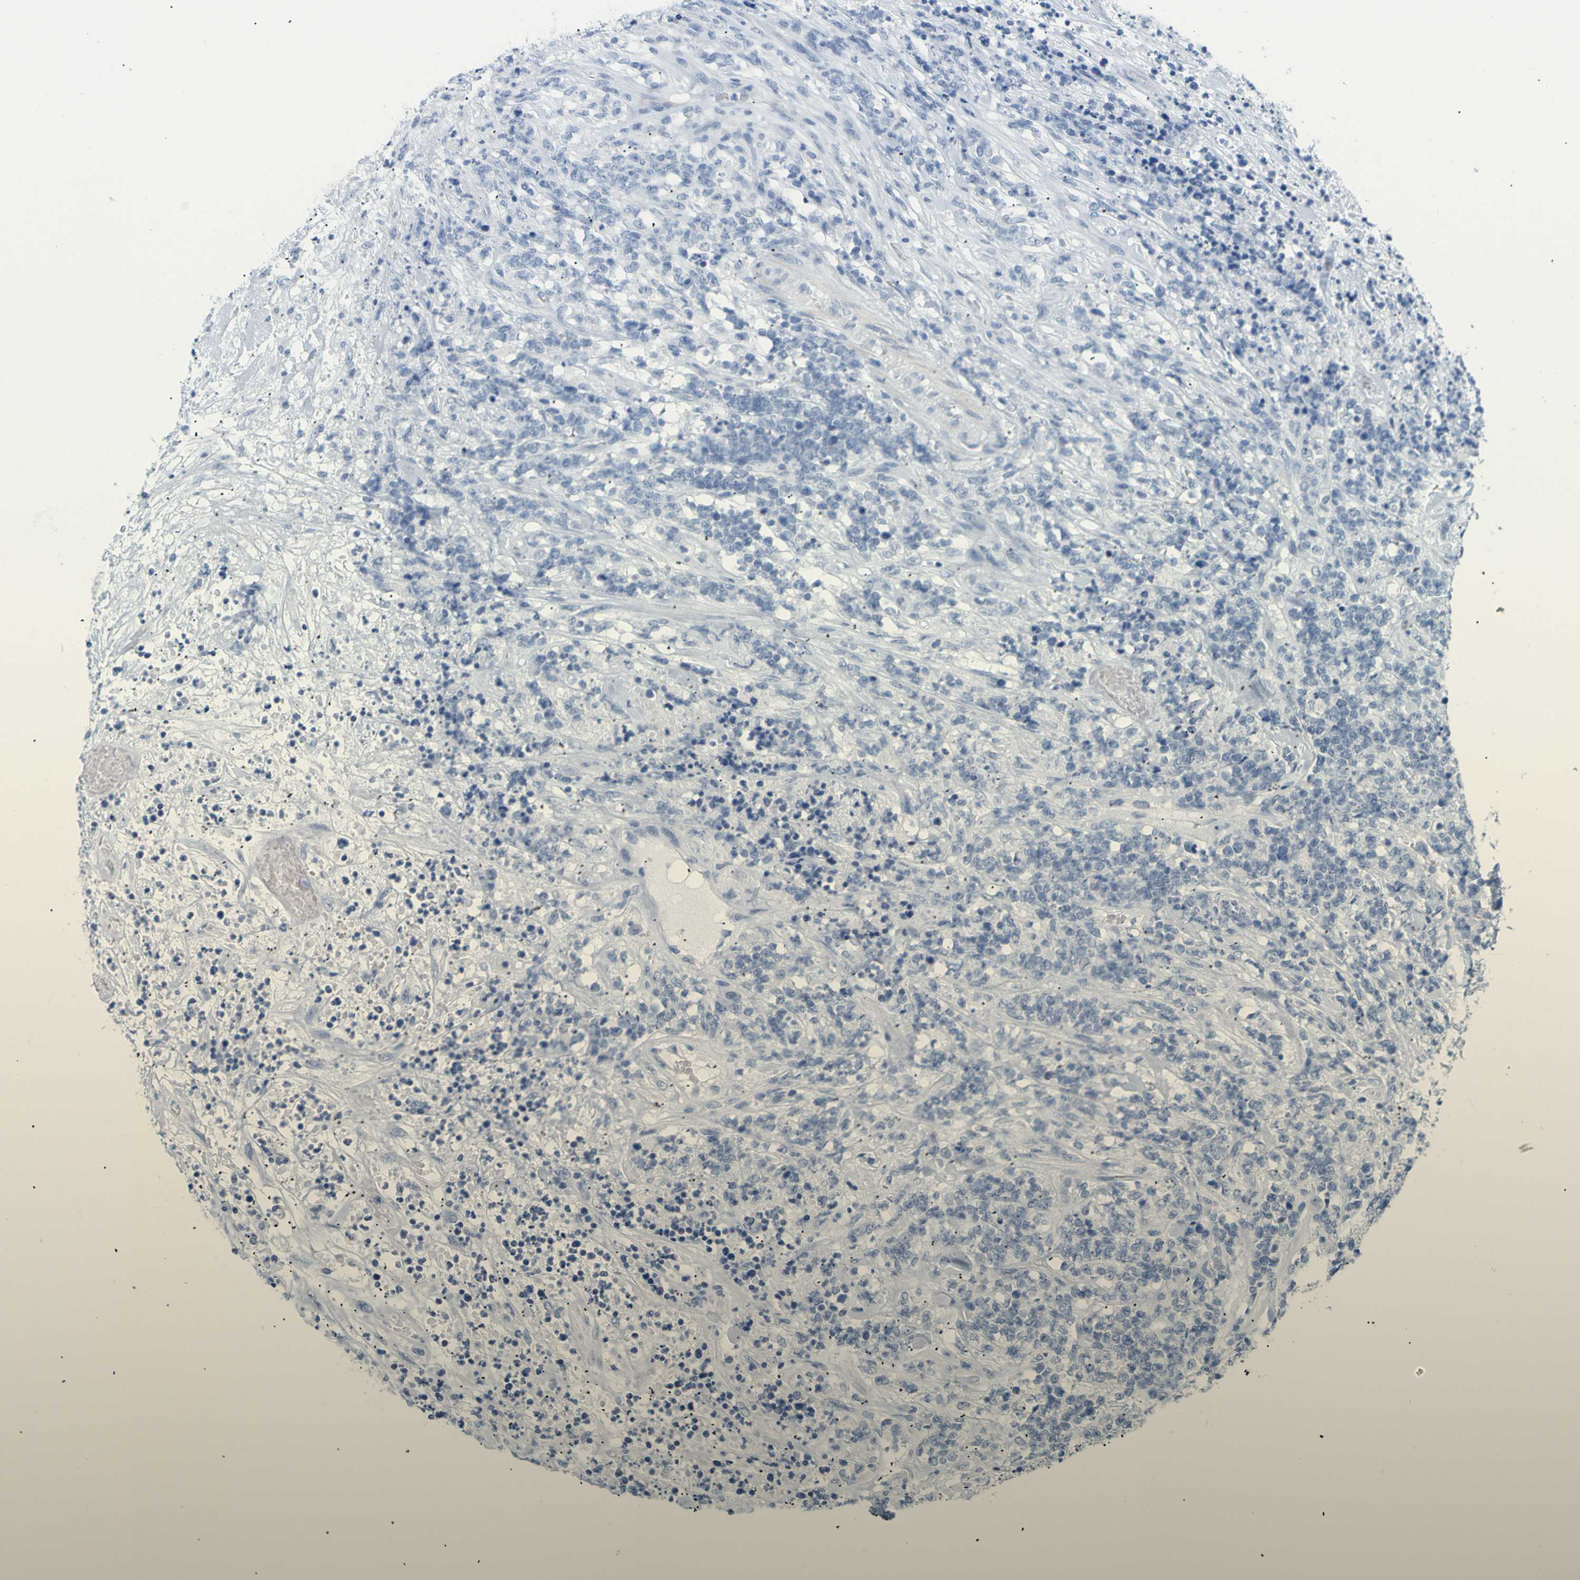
{"staining": {"intensity": "negative", "quantity": "none", "location": "none"}, "tissue": "lymphoma", "cell_type": "Tumor cells", "image_type": "cancer", "snomed": [{"axis": "morphology", "description": "Malignant lymphoma, non-Hodgkin's type, High grade"}, {"axis": "topography", "description": "Soft tissue"}], "caption": "This is a image of immunohistochemistry staining of malignant lymphoma, non-Hodgkin's type (high-grade), which shows no expression in tumor cells.", "gene": "OPN1SW", "patient": {"sex": "male", "age": 18}}